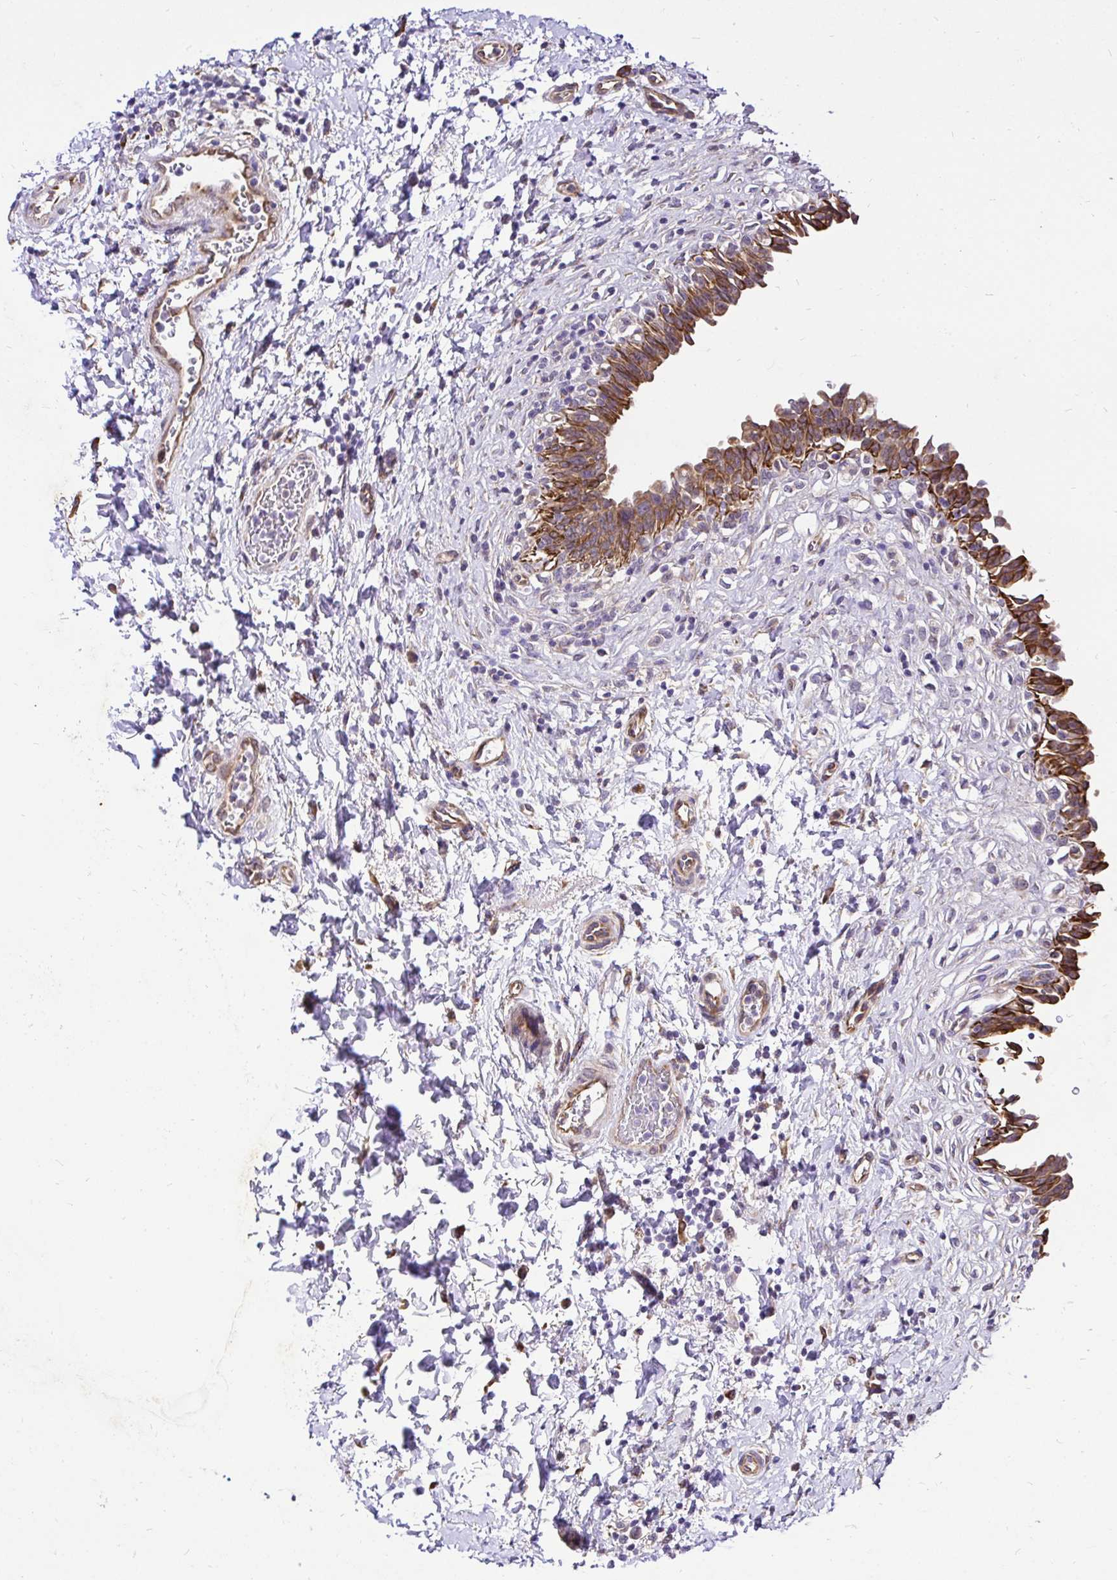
{"staining": {"intensity": "strong", "quantity": ">75%", "location": "cytoplasmic/membranous"}, "tissue": "urinary bladder", "cell_type": "Urothelial cells", "image_type": "normal", "snomed": [{"axis": "morphology", "description": "Normal tissue, NOS"}, {"axis": "topography", "description": "Urinary bladder"}], "caption": "Urinary bladder stained for a protein demonstrates strong cytoplasmic/membranous positivity in urothelial cells. The protein is shown in brown color, while the nuclei are stained blue.", "gene": "CCDC122", "patient": {"sex": "male", "age": 37}}